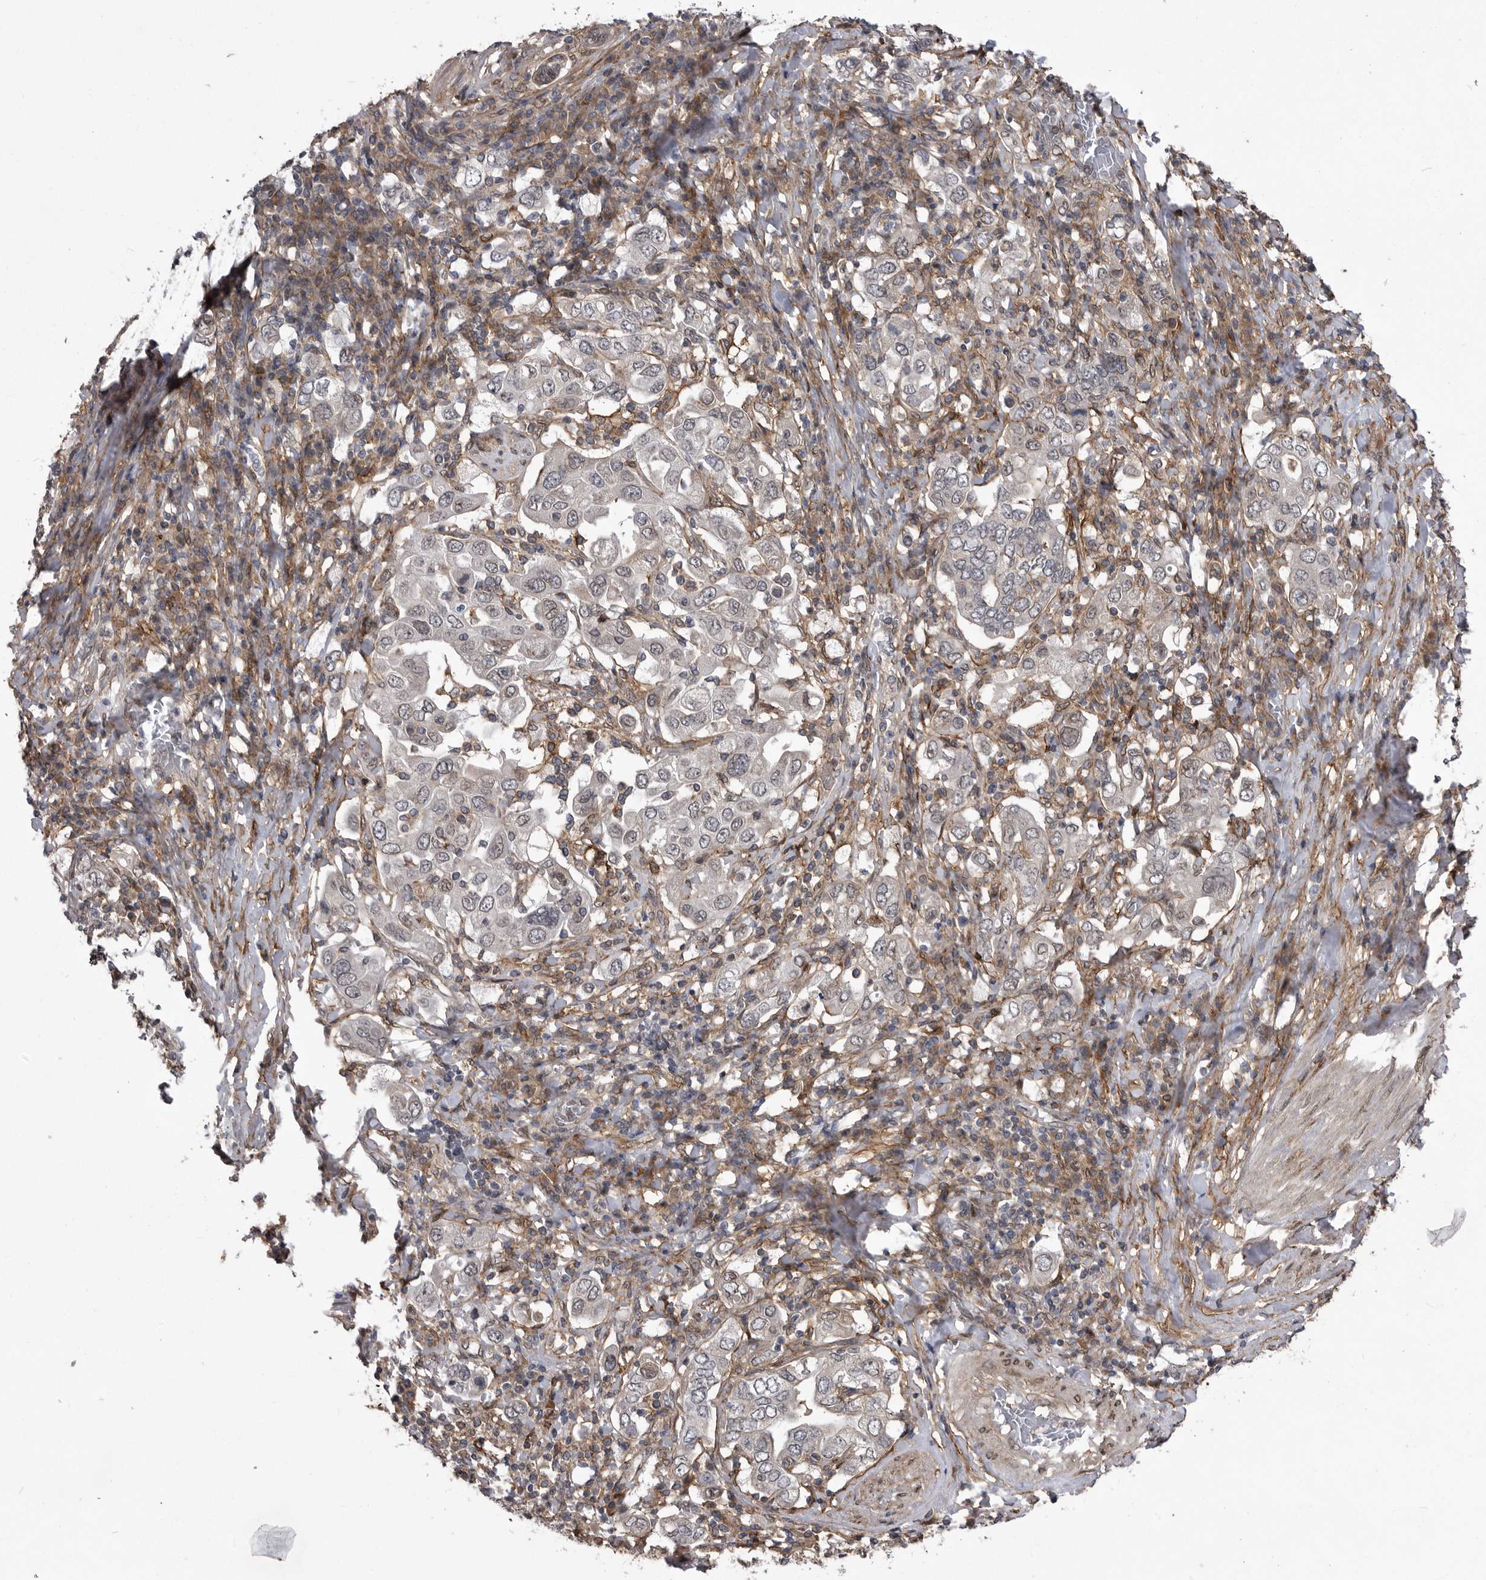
{"staining": {"intensity": "negative", "quantity": "none", "location": "none"}, "tissue": "stomach cancer", "cell_type": "Tumor cells", "image_type": "cancer", "snomed": [{"axis": "morphology", "description": "Adenocarcinoma, NOS"}, {"axis": "topography", "description": "Stomach, upper"}], "caption": "The micrograph shows no staining of tumor cells in stomach adenocarcinoma. The staining was performed using DAB (3,3'-diaminobenzidine) to visualize the protein expression in brown, while the nuclei were stained in blue with hematoxylin (Magnification: 20x).", "gene": "ABL1", "patient": {"sex": "male", "age": 62}}